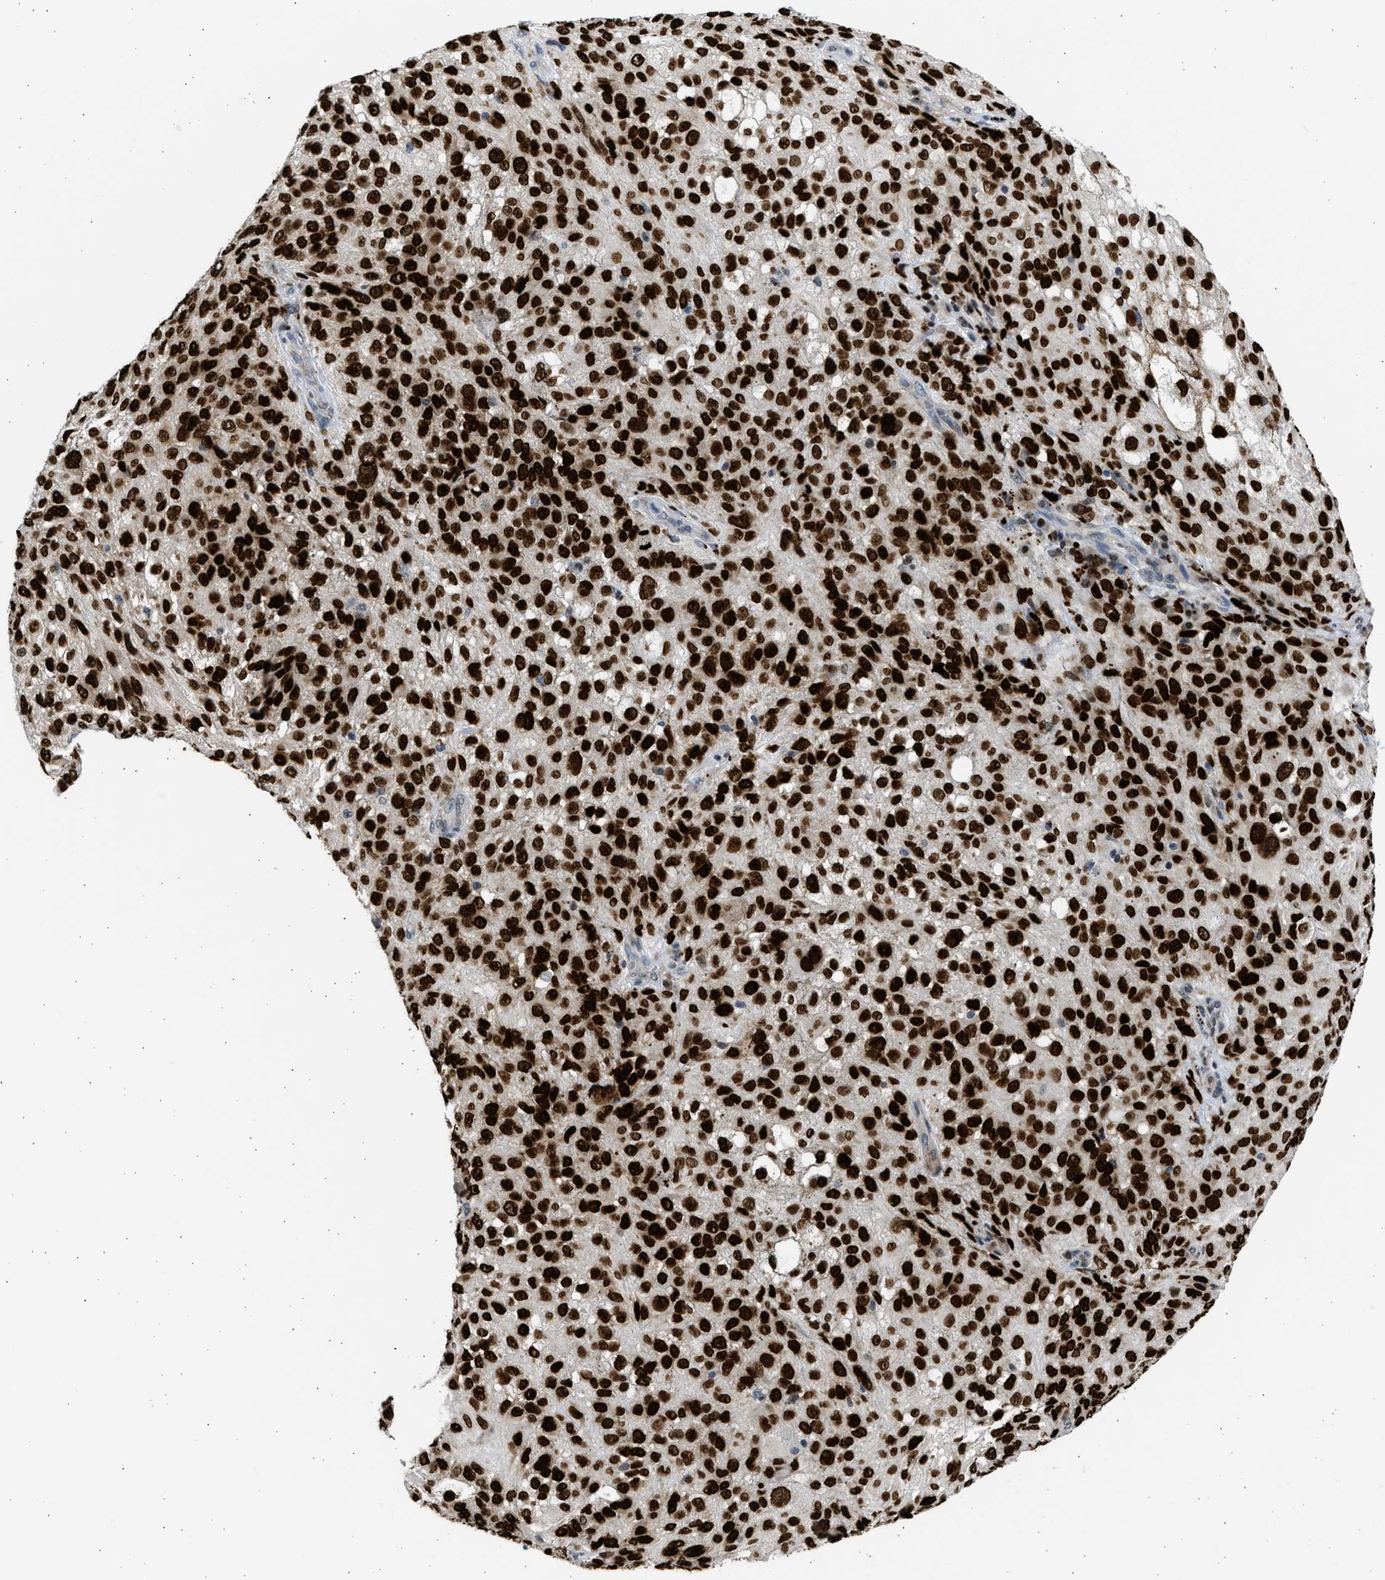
{"staining": {"intensity": "strong", "quantity": ">75%", "location": "nuclear"}, "tissue": "melanoma", "cell_type": "Tumor cells", "image_type": "cancer", "snomed": [{"axis": "morphology", "description": "Necrosis, NOS"}, {"axis": "morphology", "description": "Malignant melanoma, NOS"}, {"axis": "topography", "description": "Skin"}], "caption": "The histopathology image shows a brown stain indicating the presence of a protein in the nuclear of tumor cells in melanoma. (DAB = brown stain, brightfield microscopy at high magnification).", "gene": "HMGN3", "patient": {"sex": "female", "age": 87}}